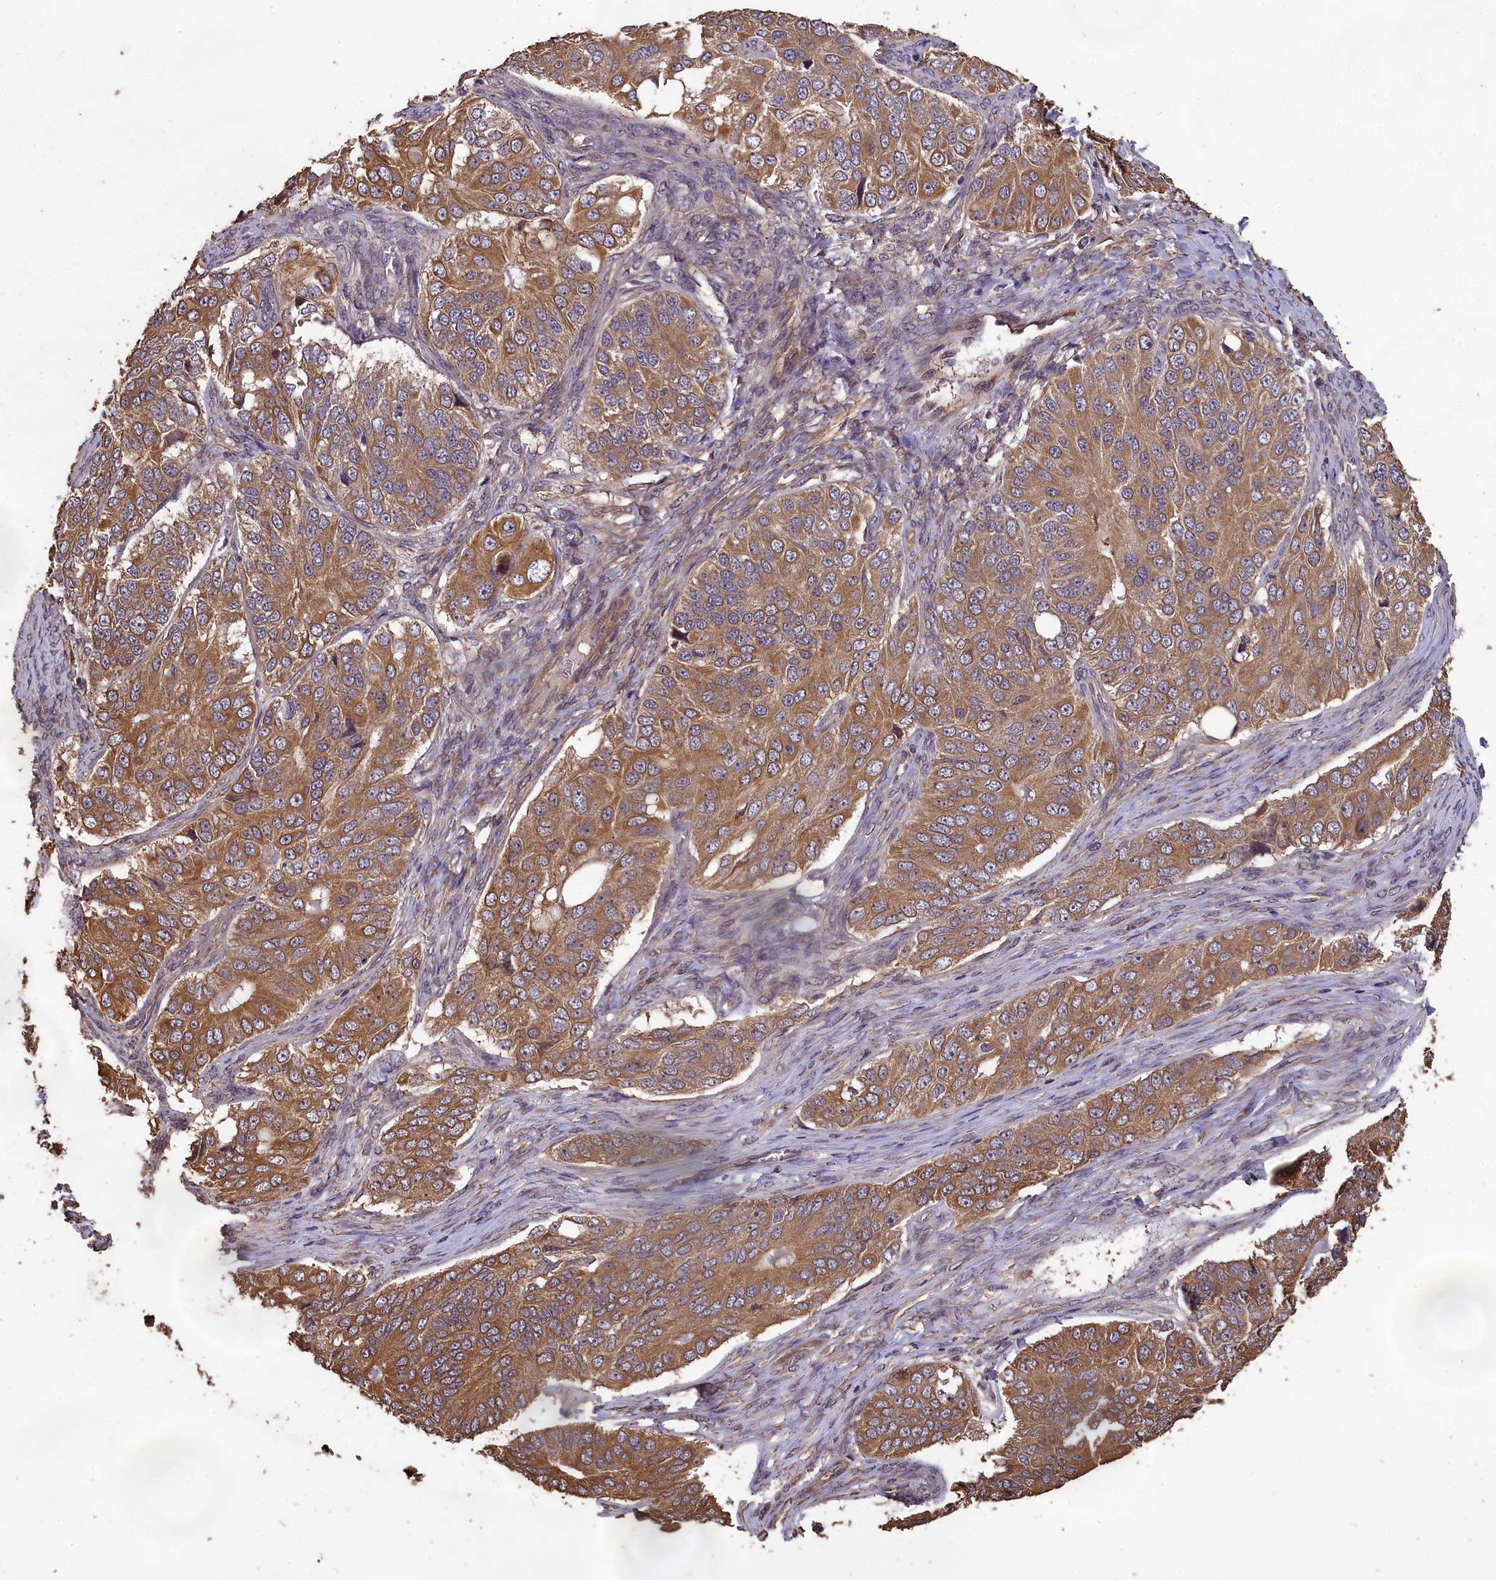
{"staining": {"intensity": "moderate", "quantity": ">75%", "location": "cytoplasmic/membranous"}, "tissue": "ovarian cancer", "cell_type": "Tumor cells", "image_type": "cancer", "snomed": [{"axis": "morphology", "description": "Carcinoma, endometroid"}, {"axis": "topography", "description": "Ovary"}], "caption": "Ovarian cancer (endometroid carcinoma) stained for a protein displays moderate cytoplasmic/membranous positivity in tumor cells.", "gene": "CHD9", "patient": {"sex": "female", "age": 51}}